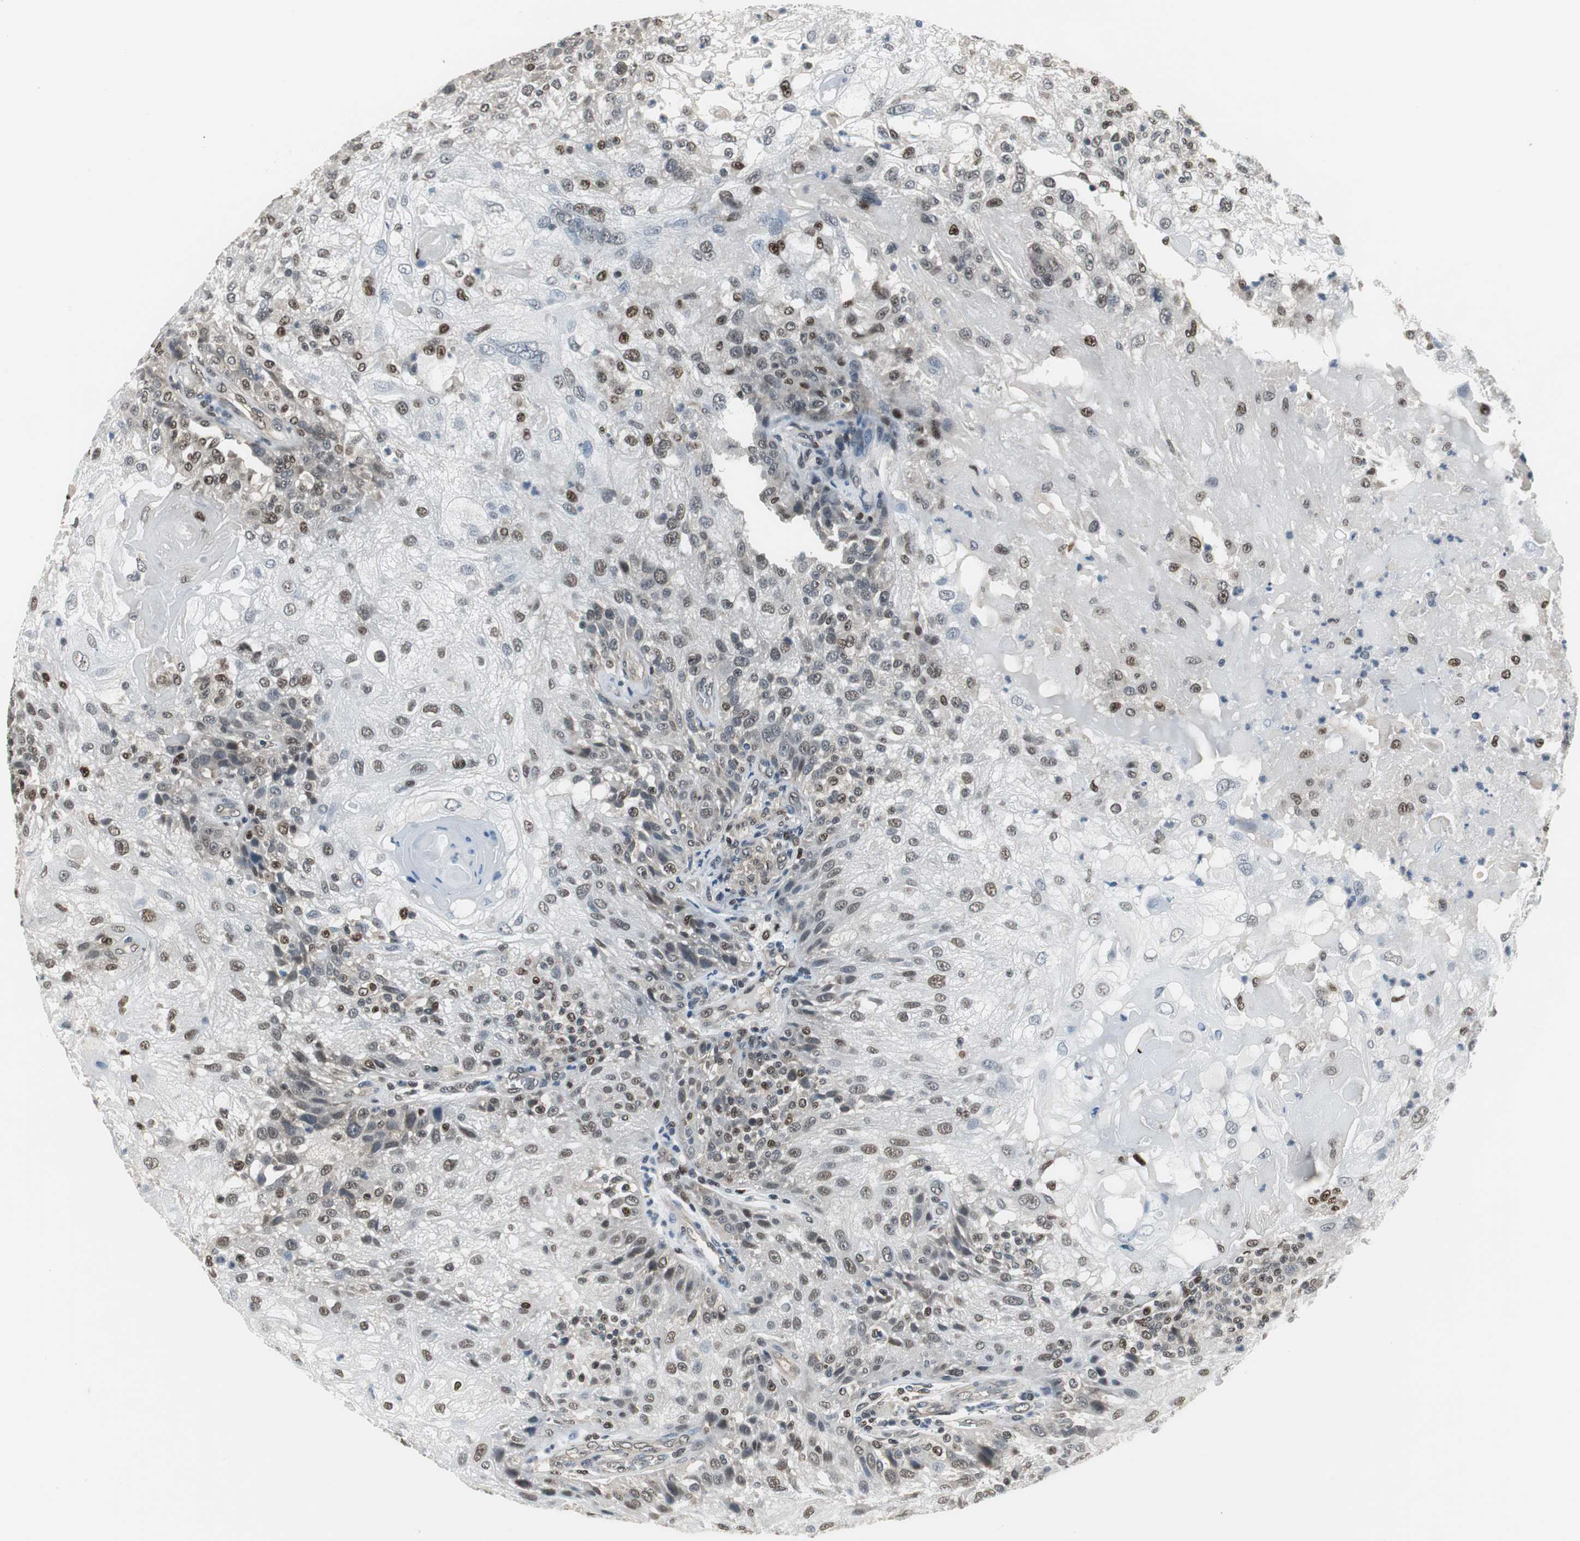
{"staining": {"intensity": "moderate", "quantity": "25%-75%", "location": "nuclear"}, "tissue": "skin cancer", "cell_type": "Tumor cells", "image_type": "cancer", "snomed": [{"axis": "morphology", "description": "Normal tissue, NOS"}, {"axis": "morphology", "description": "Squamous cell carcinoma, NOS"}, {"axis": "topography", "description": "Skin"}], "caption": "Human squamous cell carcinoma (skin) stained for a protein (brown) demonstrates moderate nuclear positive expression in about 25%-75% of tumor cells.", "gene": "MAFB", "patient": {"sex": "female", "age": 83}}